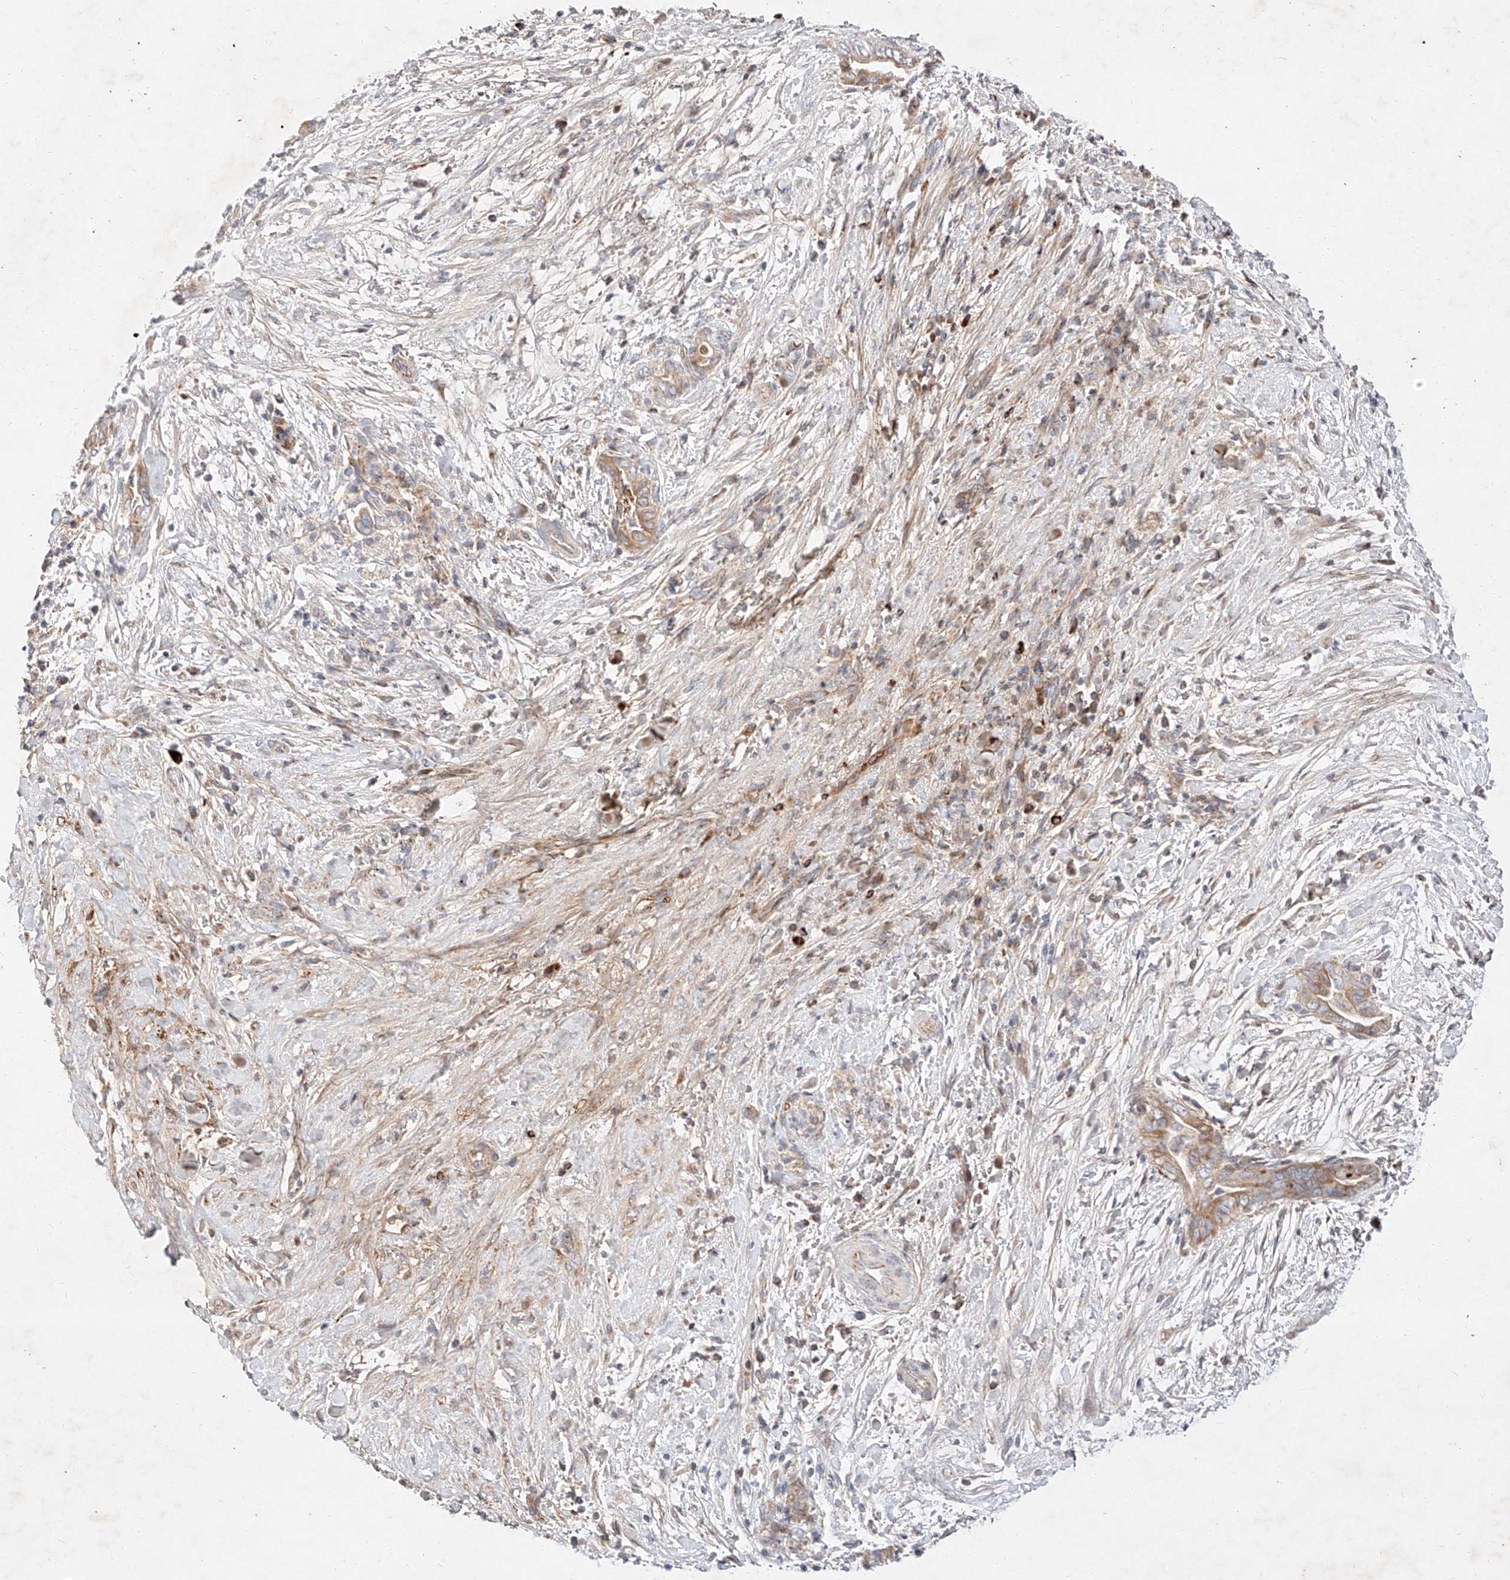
{"staining": {"intensity": "moderate", "quantity": ">75%", "location": "cytoplasmic/membranous"}, "tissue": "pancreatic cancer", "cell_type": "Tumor cells", "image_type": "cancer", "snomed": [{"axis": "morphology", "description": "Adenocarcinoma, NOS"}, {"axis": "topography", "description": "Pancreas"}], "caption": "This histopathology image shows immunohistochemistry (IHC) staining of human pancreatic cancer, with medium moderate cytoplasmic/membranous staining in approximately >75% of tumor cells.", "gene": "OSGEPL1", "patient": {"sex": "male", "age": 75}}